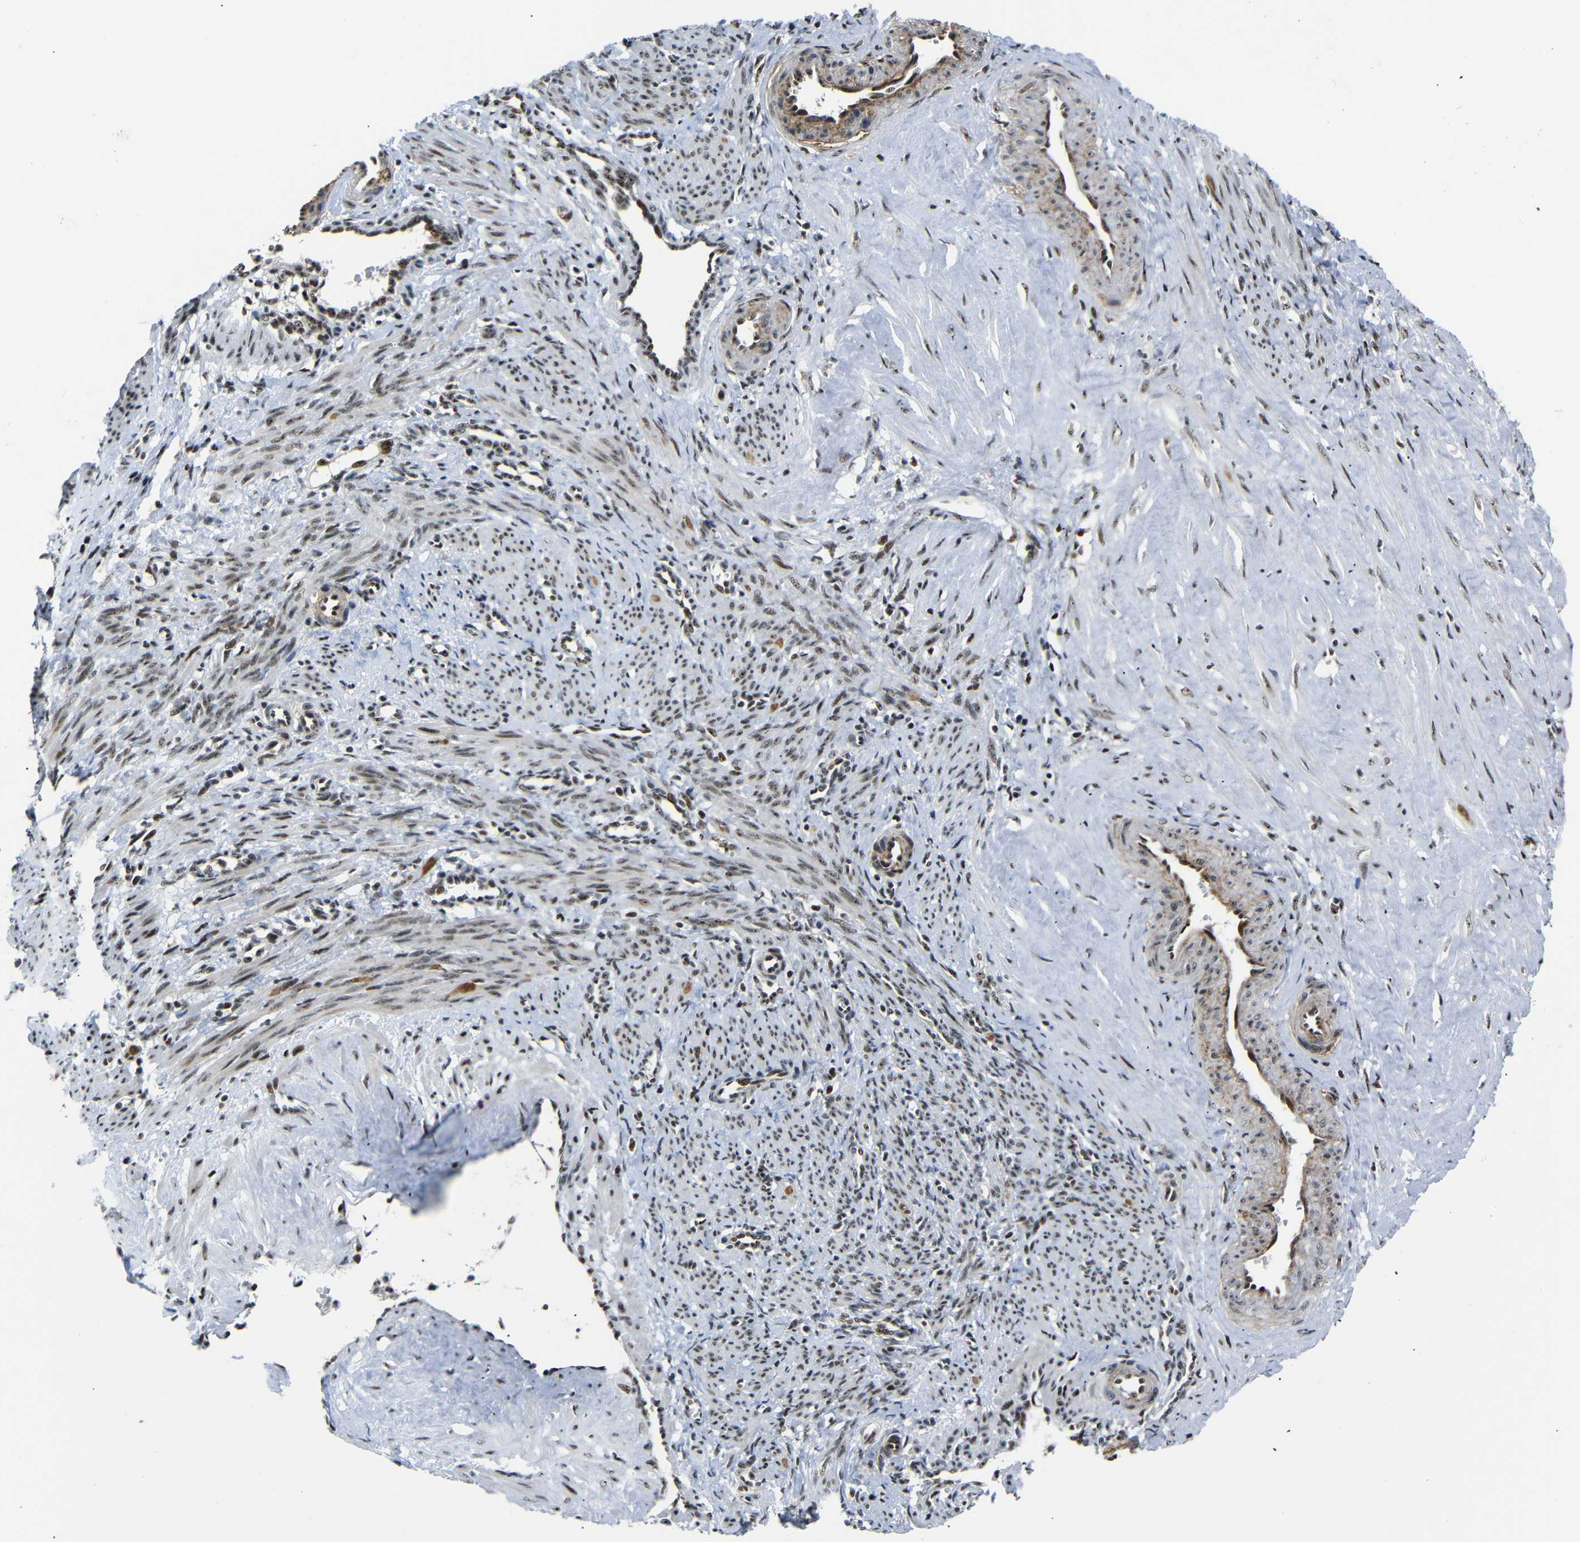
{"staining": {"intensity": "strong", "quantity": ">75%", "location": "nuclear"}, "tissue": "smooth muscle", "cell_type": "Smooth muscle cells", "image_type": "normal", "snomed": [{"axis": "morphology", "description": "Normal tissue, NOS"}, {"axis": "topography", "description": "Endometrium"}], "caption": "Immunohistochemical staining of unremarkable smooth muscle exhibits >75% levels of strong nuclear protein positivity in approximately >75% of smooth muscle cells. (DAB IHC with brightfield microscopy, high magnification).", "gene": "SETDB2", "patient": {"sex": "female", "age": 33}}